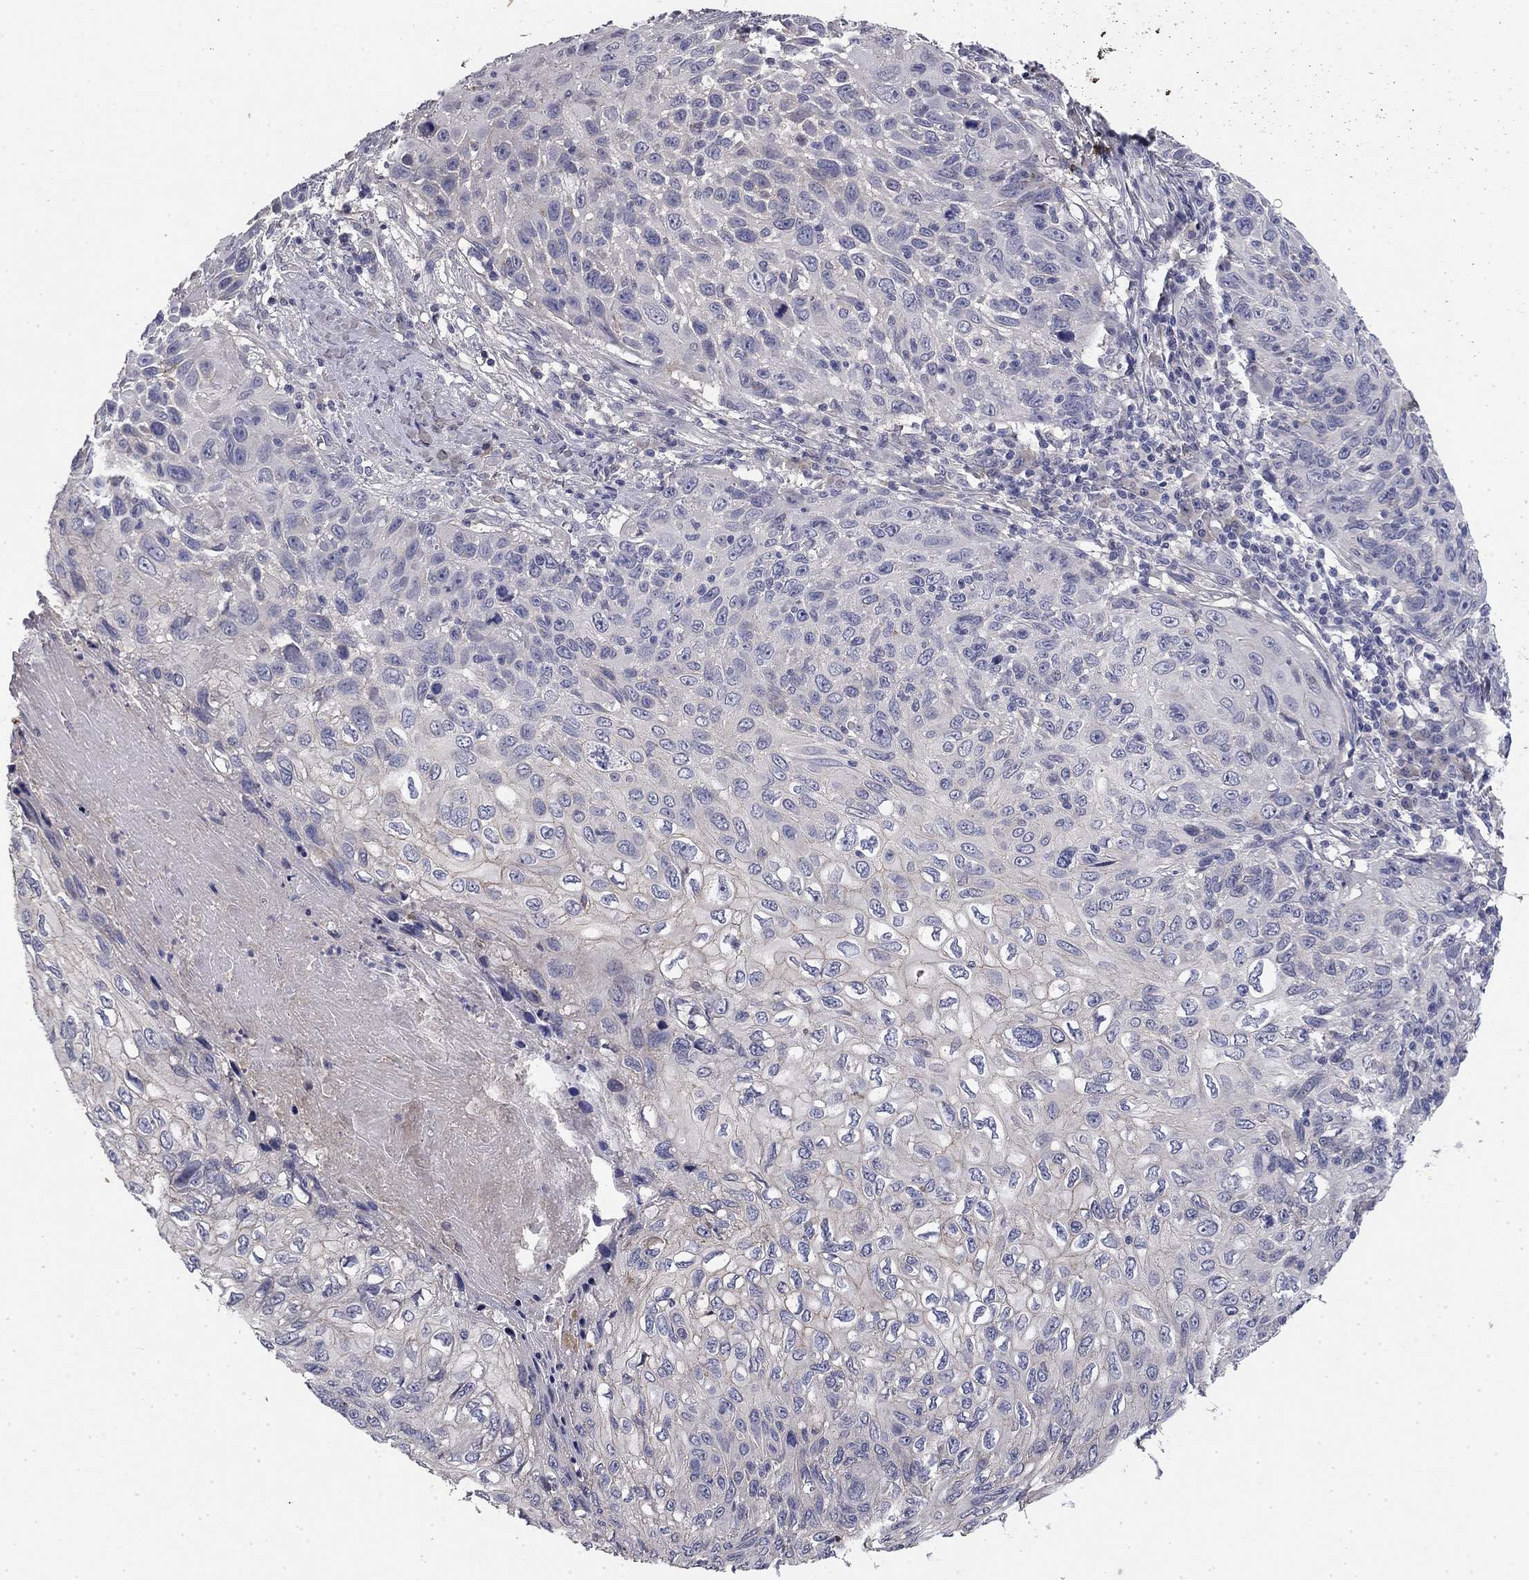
{"staining": {"intensity": "negative", "quantity": "none", "location": "none"}, "tissue": "skin cancer", "cell_type": "Tumor cells", "image_type": "cancer", "snomed": [{"axis": "morphology", "description": "Squamous cell carcinoma, NOS"}, {"axis": "topography", "description": "Skin"}], "caption": "This is a photomicrograph of immunohistochemistry staining of skin cancer, which shows no positivity in tumor cells.", "gene": "COL2A1", "patient": {"sex": "male", "age": 92}}